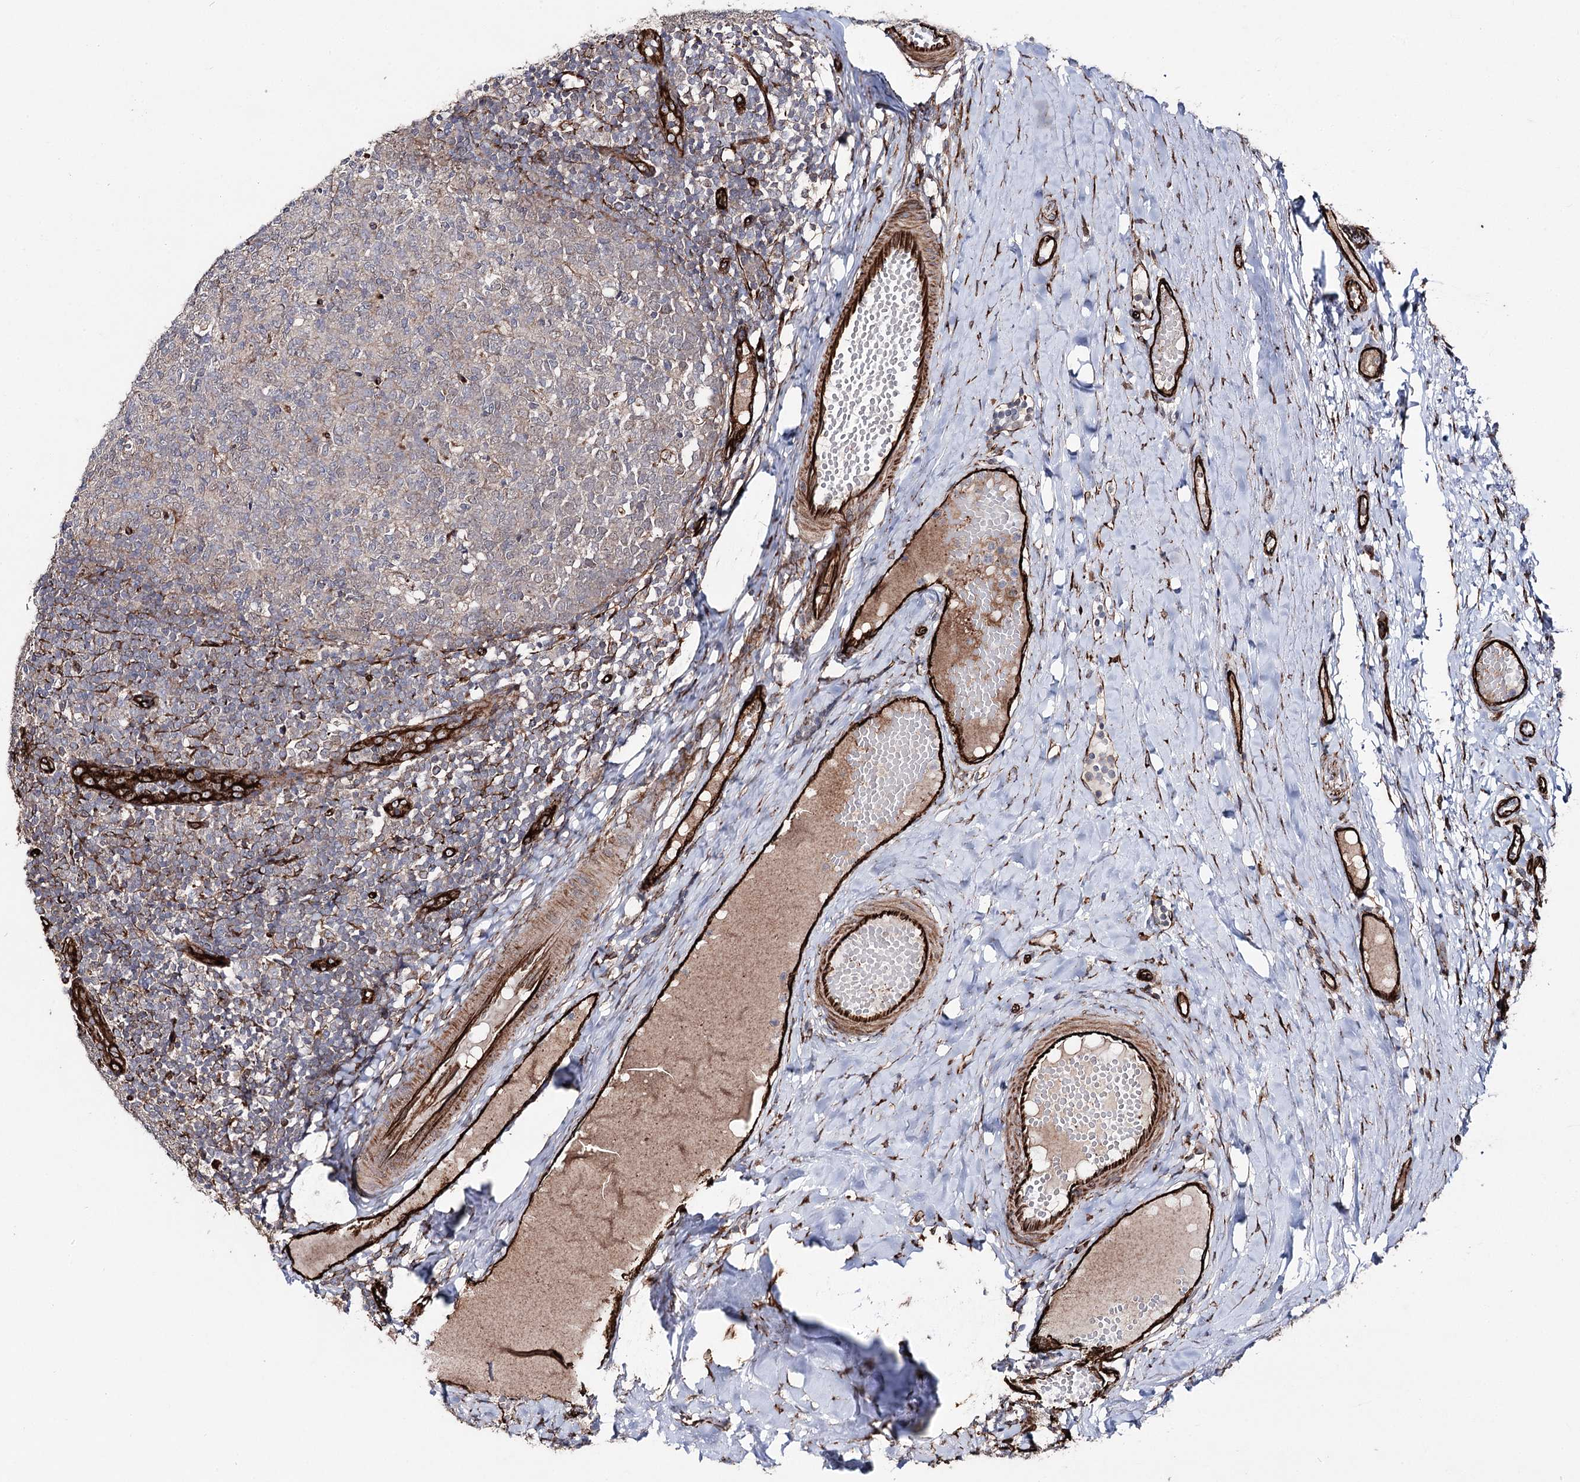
{"staining": {"intensity": "weak", "quantity": "25%-75%", "location": "cytoplasmic/membranous"}, "tissue": "tonsil", "cell_type": "Germinal center cells", "image_type": "normal", "snomed": [{"axis": "morphology", "description": "Normal tissue, NOS"}, {"axis": "topography", "description": "Tonsil"}], "caption": "High-magnification brightfield microscopy of benign tonsil stained with DAB (3,3'-diaminobenzidine) (brown) and counterstained with hematoxylin (blue). germinal center cells exhibit weak cytoplasmic/membranous expression is appreciated in about25%-75% of cells.", "gene": "MIB1", "patient": {"sex": "female", "age": 19}}